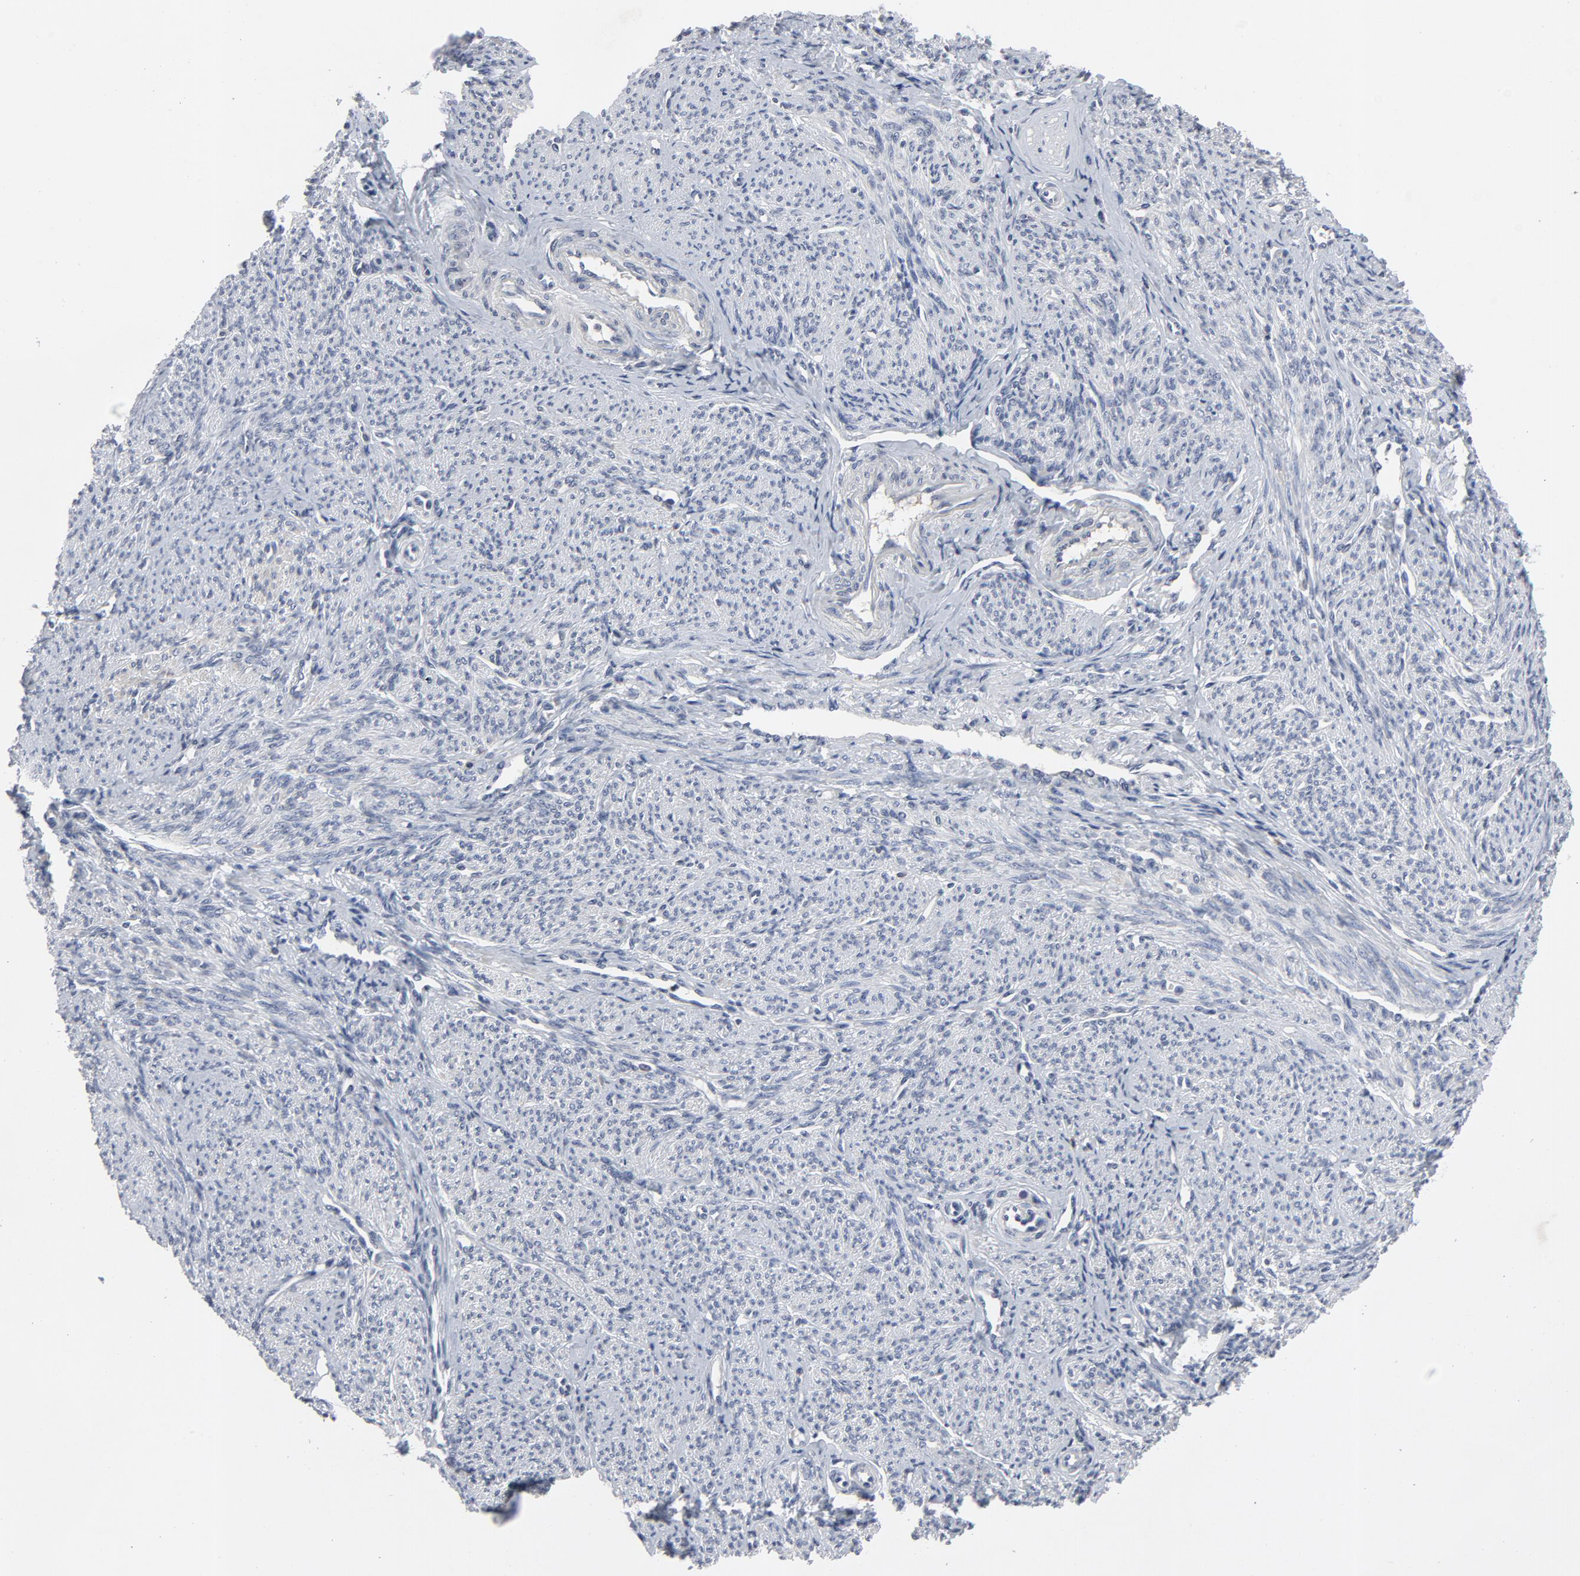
{"staining": {"intensity": "negative", "quantity": "none", "location": "none"}, "tissue": "smooth muscle", "cell_type": "Smooth muscle cells", "image_type": "normal", "snomed": [{"axis": "morphology", "description": "Normal tissue, NOS"}, {"axis": "topography", "description": "Smooth muscle"}], "caption": "Photomicrograph shows no protein staining in smooth muscle cells of benign smooth muscle.", "gene": "TCL1A", "patient": {"sex": "female", "age": 65}}